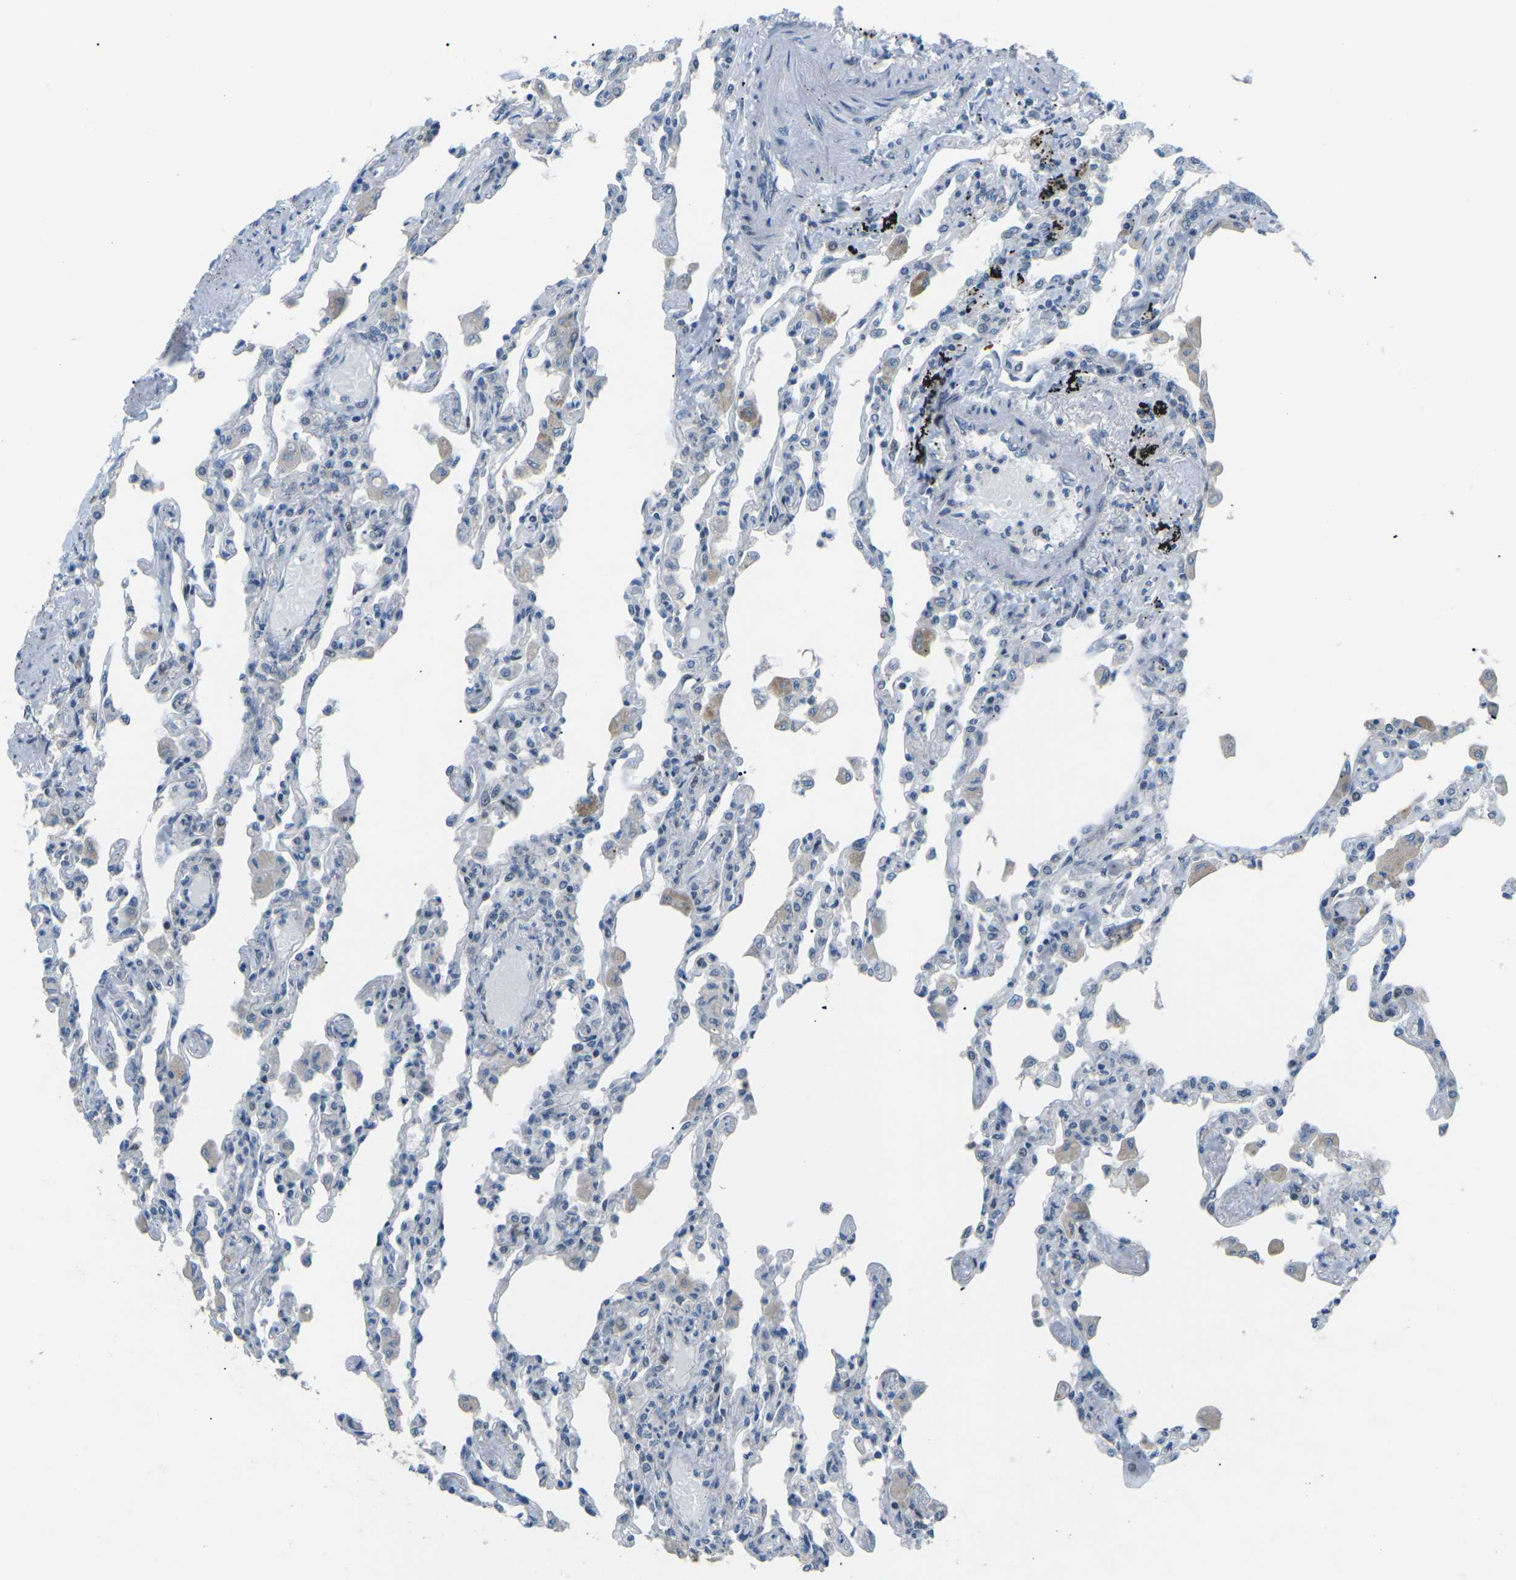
{"staining": {"intensity": "negative", "quantity": "none", "location": "none"}, "tissue": "lung", "cell_type": "Alveolar cells", "image_type": "normal", "snomed": [{"axis": "morphology", "description": "Normal tissue, NOS"}, {"axis": "topography", "description": "Bronchus"}, {"axis": "topography", "description": "Lung"}], "caption": "Lung stained for a protein using immunohistochemistry shows no expression alveolar cells.", "gene": "MBNL1", "patient": {"sex": "female", "age": 49}}